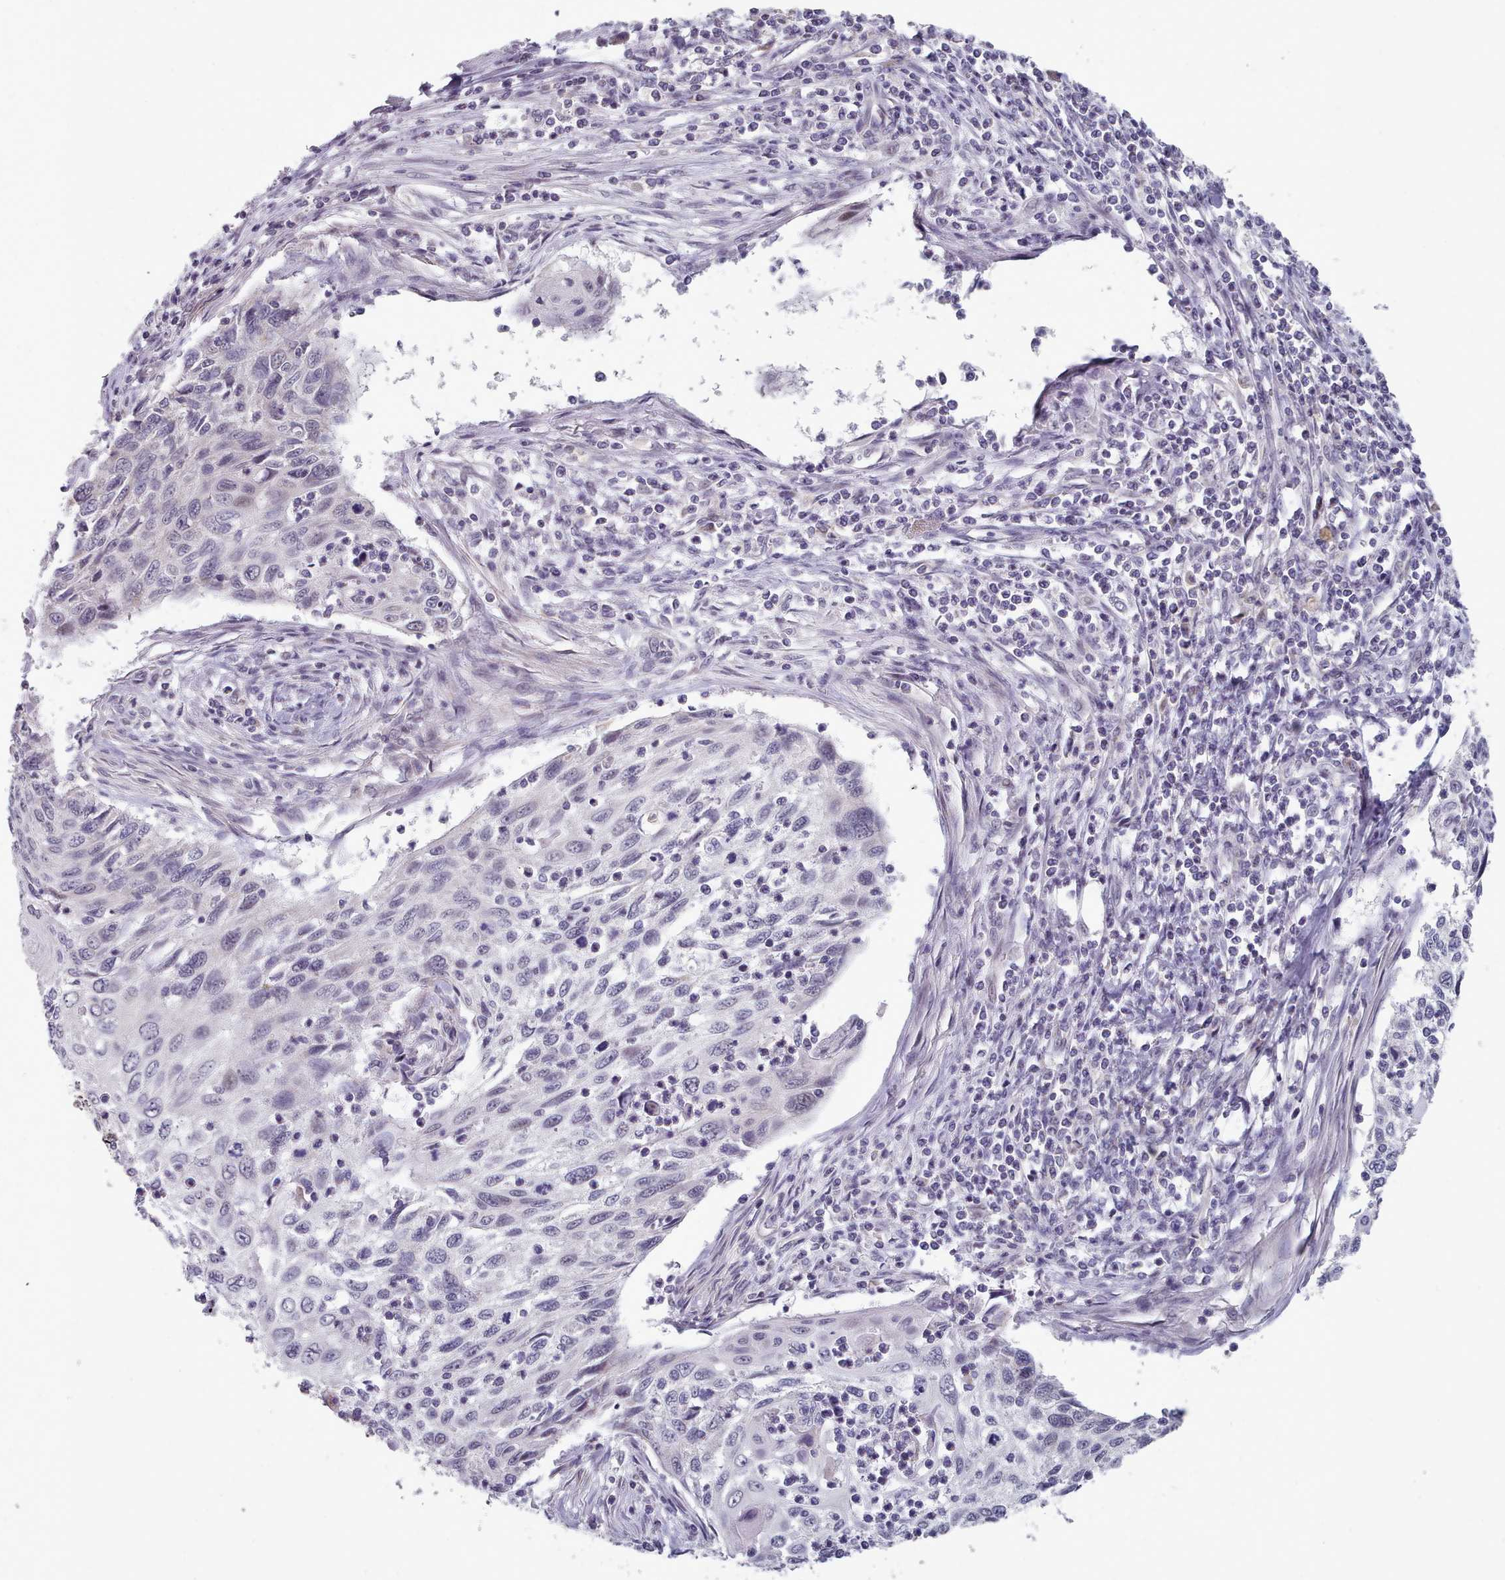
{"staining": {"intensity": "negative", "quantity": "none", "location": "none"}, "tissue": "cervical cancer", "cell_type": "Tumor cells", "image_type": "cancer", "snomed": [{"axis": "morphology", "description": "Squamous cell carcinoma, NOS"}, {"axis": "topography", "description": "Cervix"}], "caption": "A histopathology image of squamous cell carcinoma (cervical) stained for a protein shows no brown staining in tumor cells.", "gene": "TRARG1", "patient": {"sex": "female", "age": 70}}